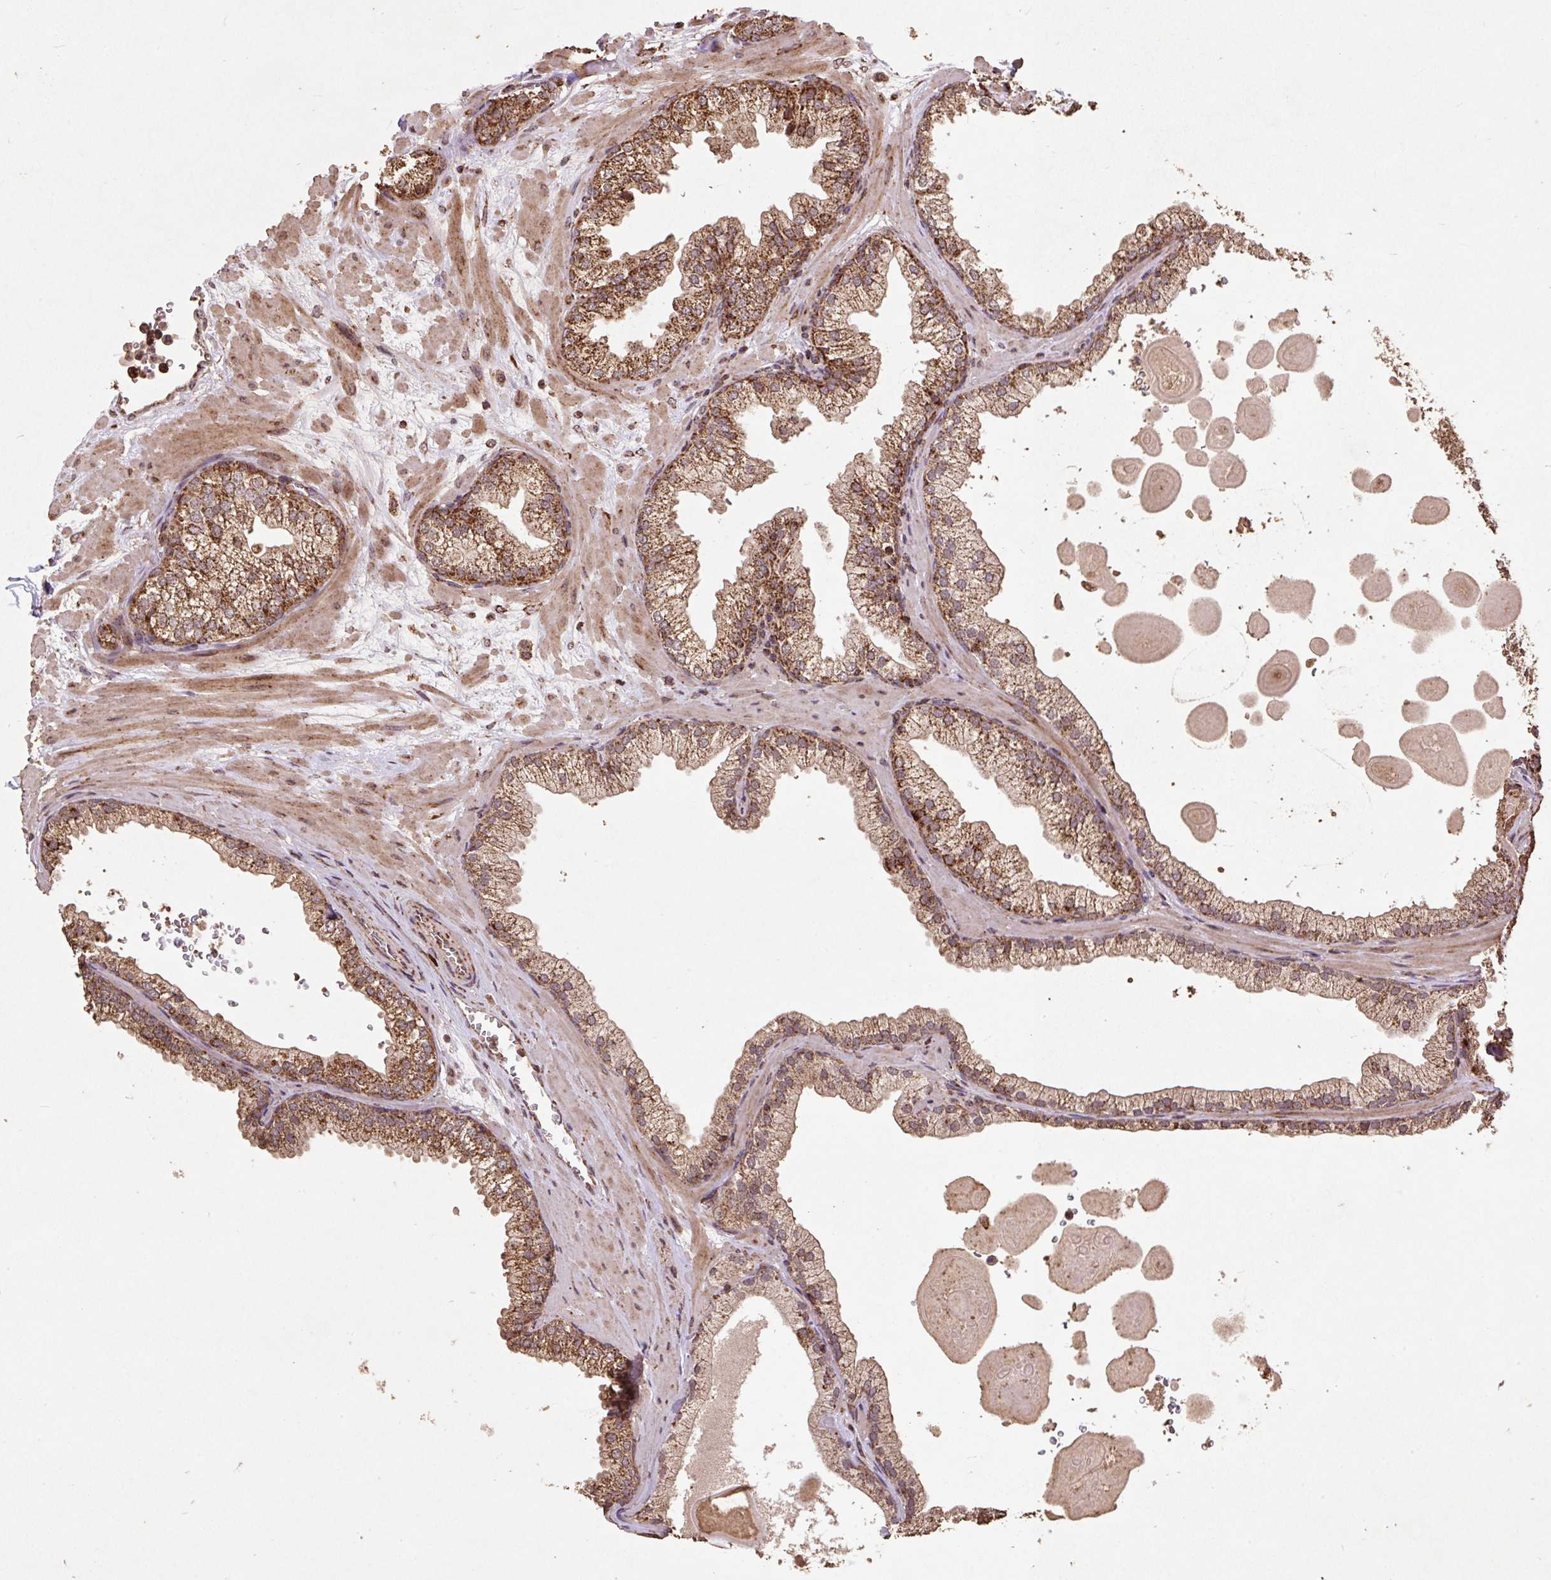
{"staining": {"intensity": "moderate", "quantity": ">75%", "location": "cytoplasmic/membranous"}, "tissue": "prostate", "cell_type": "Glandular cells", "image_type": "normal", "snomed": [{"axis": "morphology", "description": "Normal tissue, NOS"}, {"axis": "topography", "description": "Prostate"}, {"axis": "topography", "description": "Peripheral nerve tissue"}], "caption": "DAB (3,3'-diaminobenzidine) immunohistochemical staining of unremarkable human prostate displays moderate cytoplasmic/membranous protein staining in about >75% of glandular cells.", "gene": "ATP5F1A", "patient": {"sex": "male", "age": 61}}